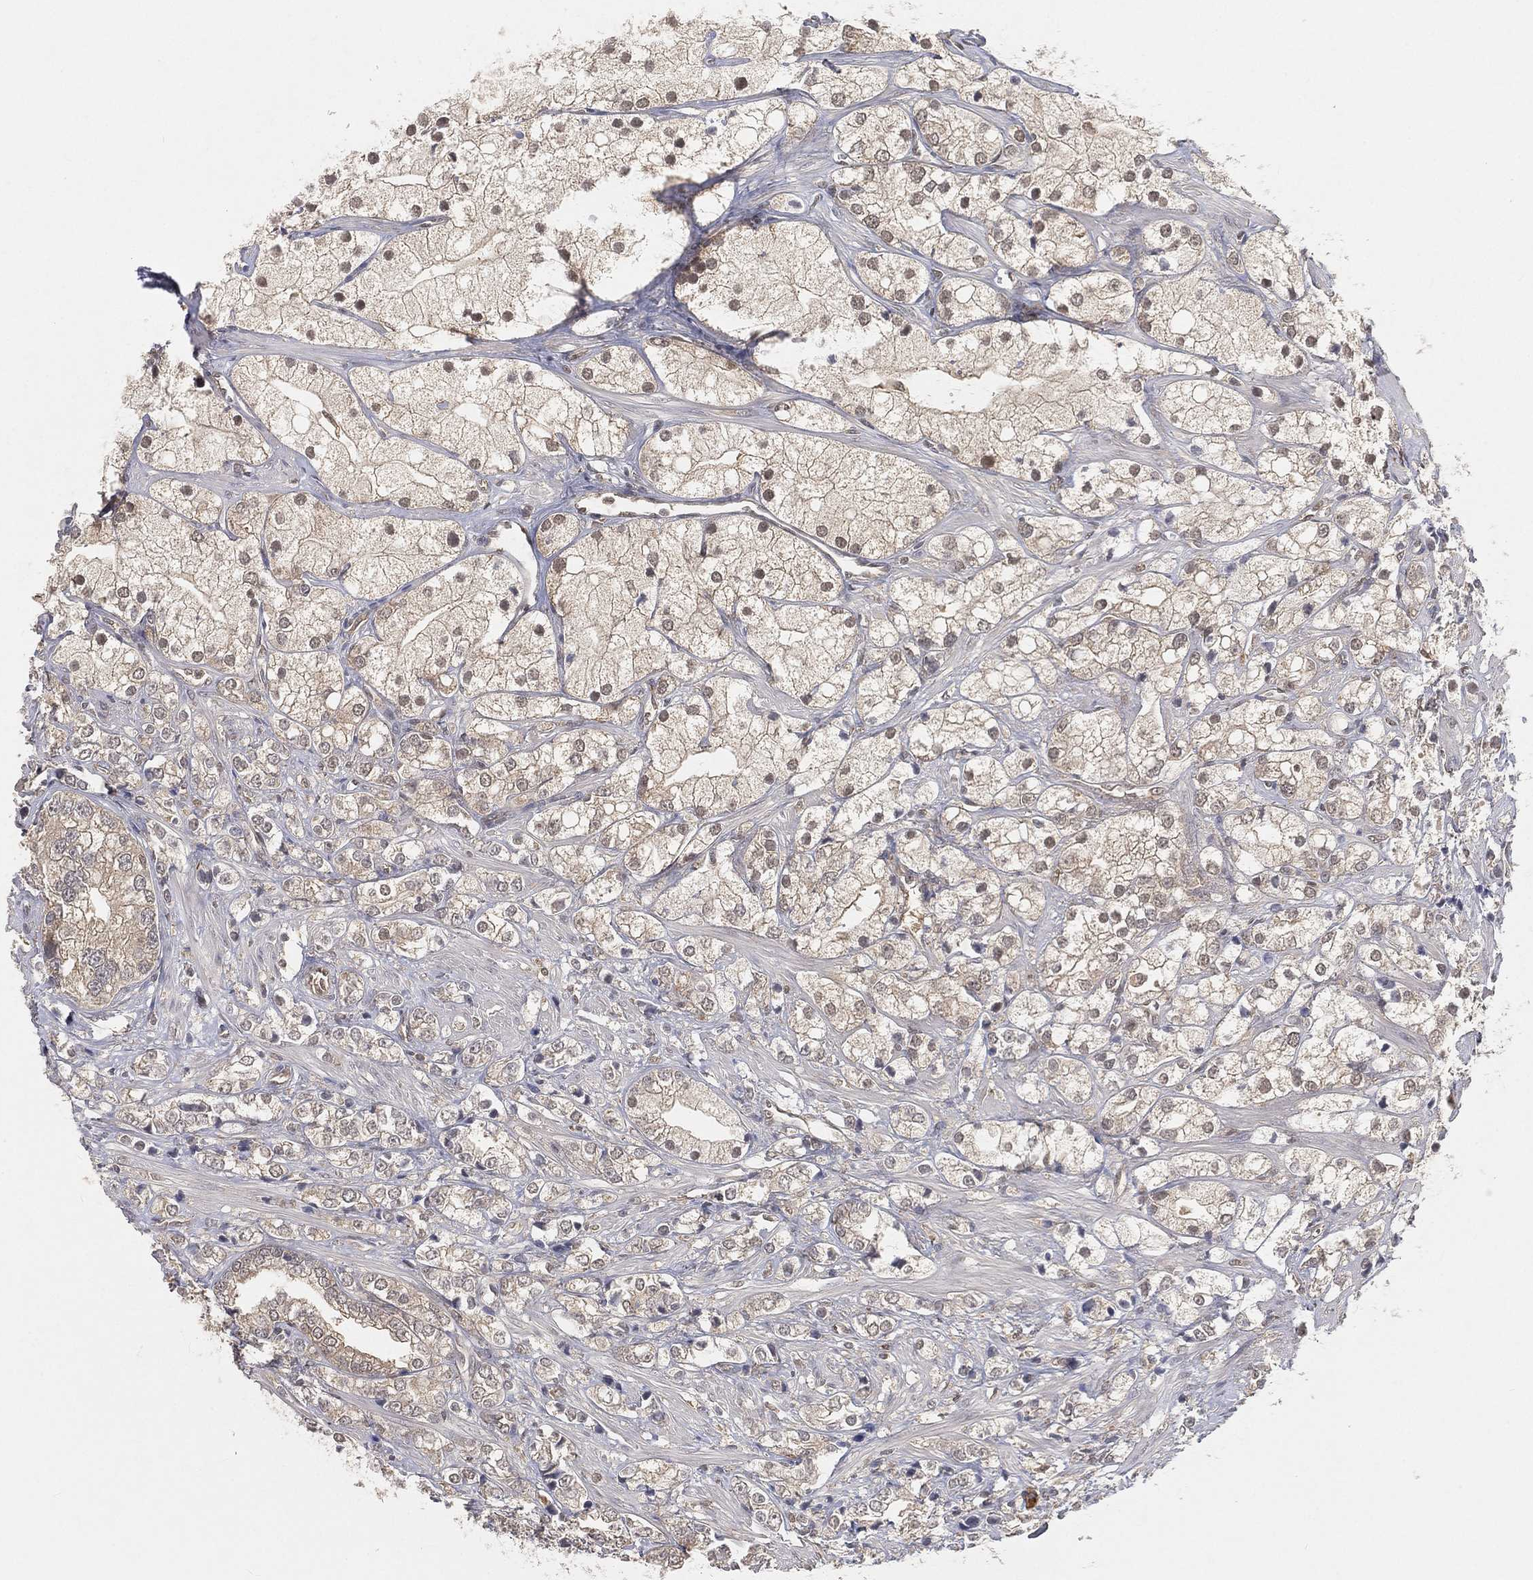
{"staining": {"intensity": "weak", "quantity": "<25%", "location": "cytoplasmic/membranous"}, "tissue": "prostate cancer", "cell_type": "Tumor cells", "image_type": "cancer", "snomed": [{"axis": "morphology", "description": "Adenocarcinoma, NOS"}, {"axis": "topography", "description": "Prostate and seminal vesicle, NOS"}, {"axis": "topography", "description": "Prostate"}], "caption": "Tumor cells show no significant protein staining in prostate adenocarcinoma.", "gene": "MAPK1", "patient": {"sex": "male", "age": 79}}